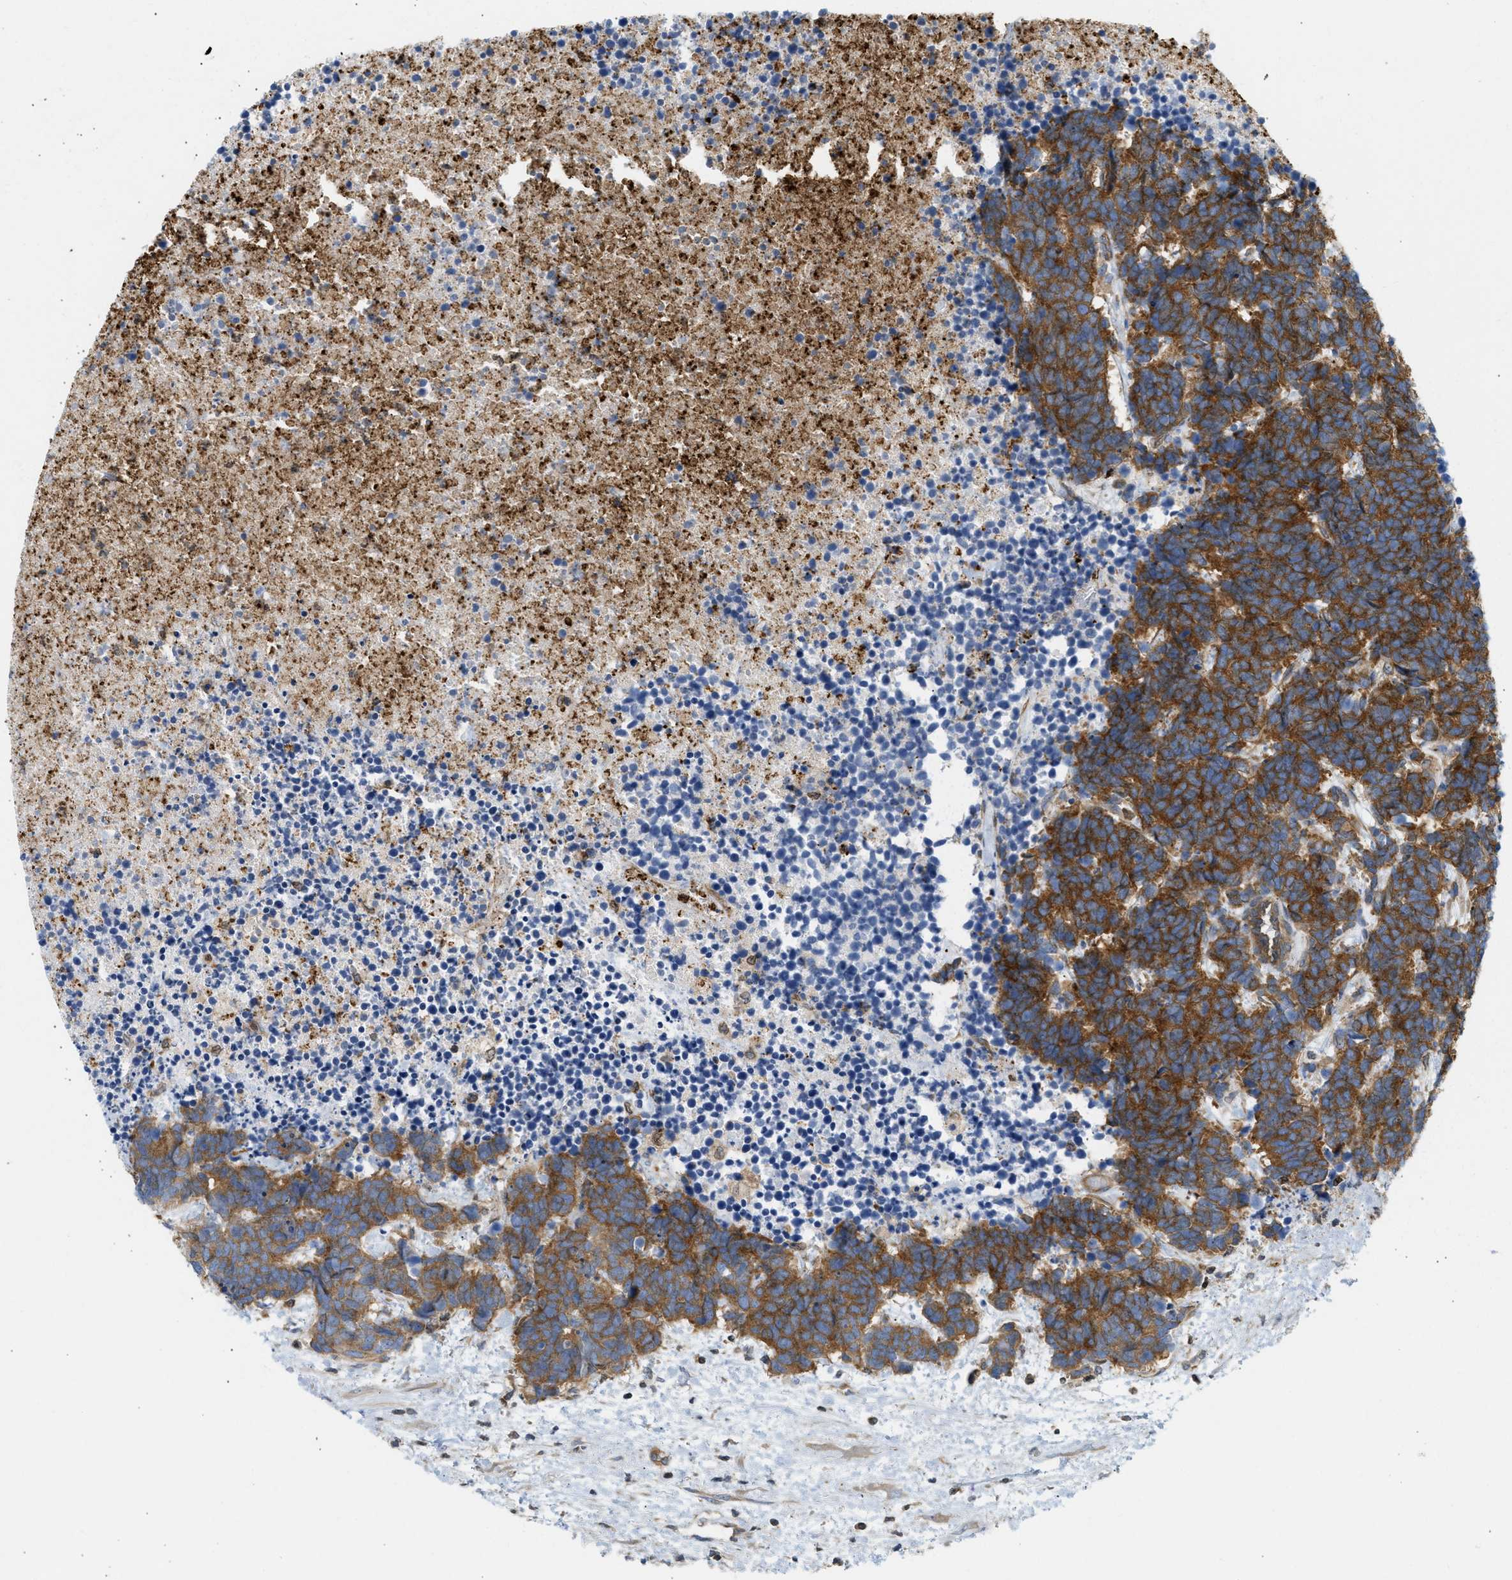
{"staining": {"intensity": "strong", "quantity": ">75%", "location": "cytoplasmic/membranous"}, "tissue": "carcinoid", "cell_type": "Tumor cells", "image_type": "cancer", "snomed": [{"axis": "morphology", "description": "Carcinoma, NOS"}, {"axis": "morphology", "description": "Carcinoid, malignant, NOS"}, {"axis": "topography", "description": "Urinary bladder"}], "caption": "A photomicrograph of human malignant carcinoid stained for a protein reveals strong cytoplasmic/membranous brown staining in tumor cells. The staining is performed using DAB (3,3'-diaminobenzidine) brown chromogen to label protein expression. The nuclei are counter-stained blue using hematoxylin.", "gene": "STRN", "patient": {"sex": "male", "age": 57}}